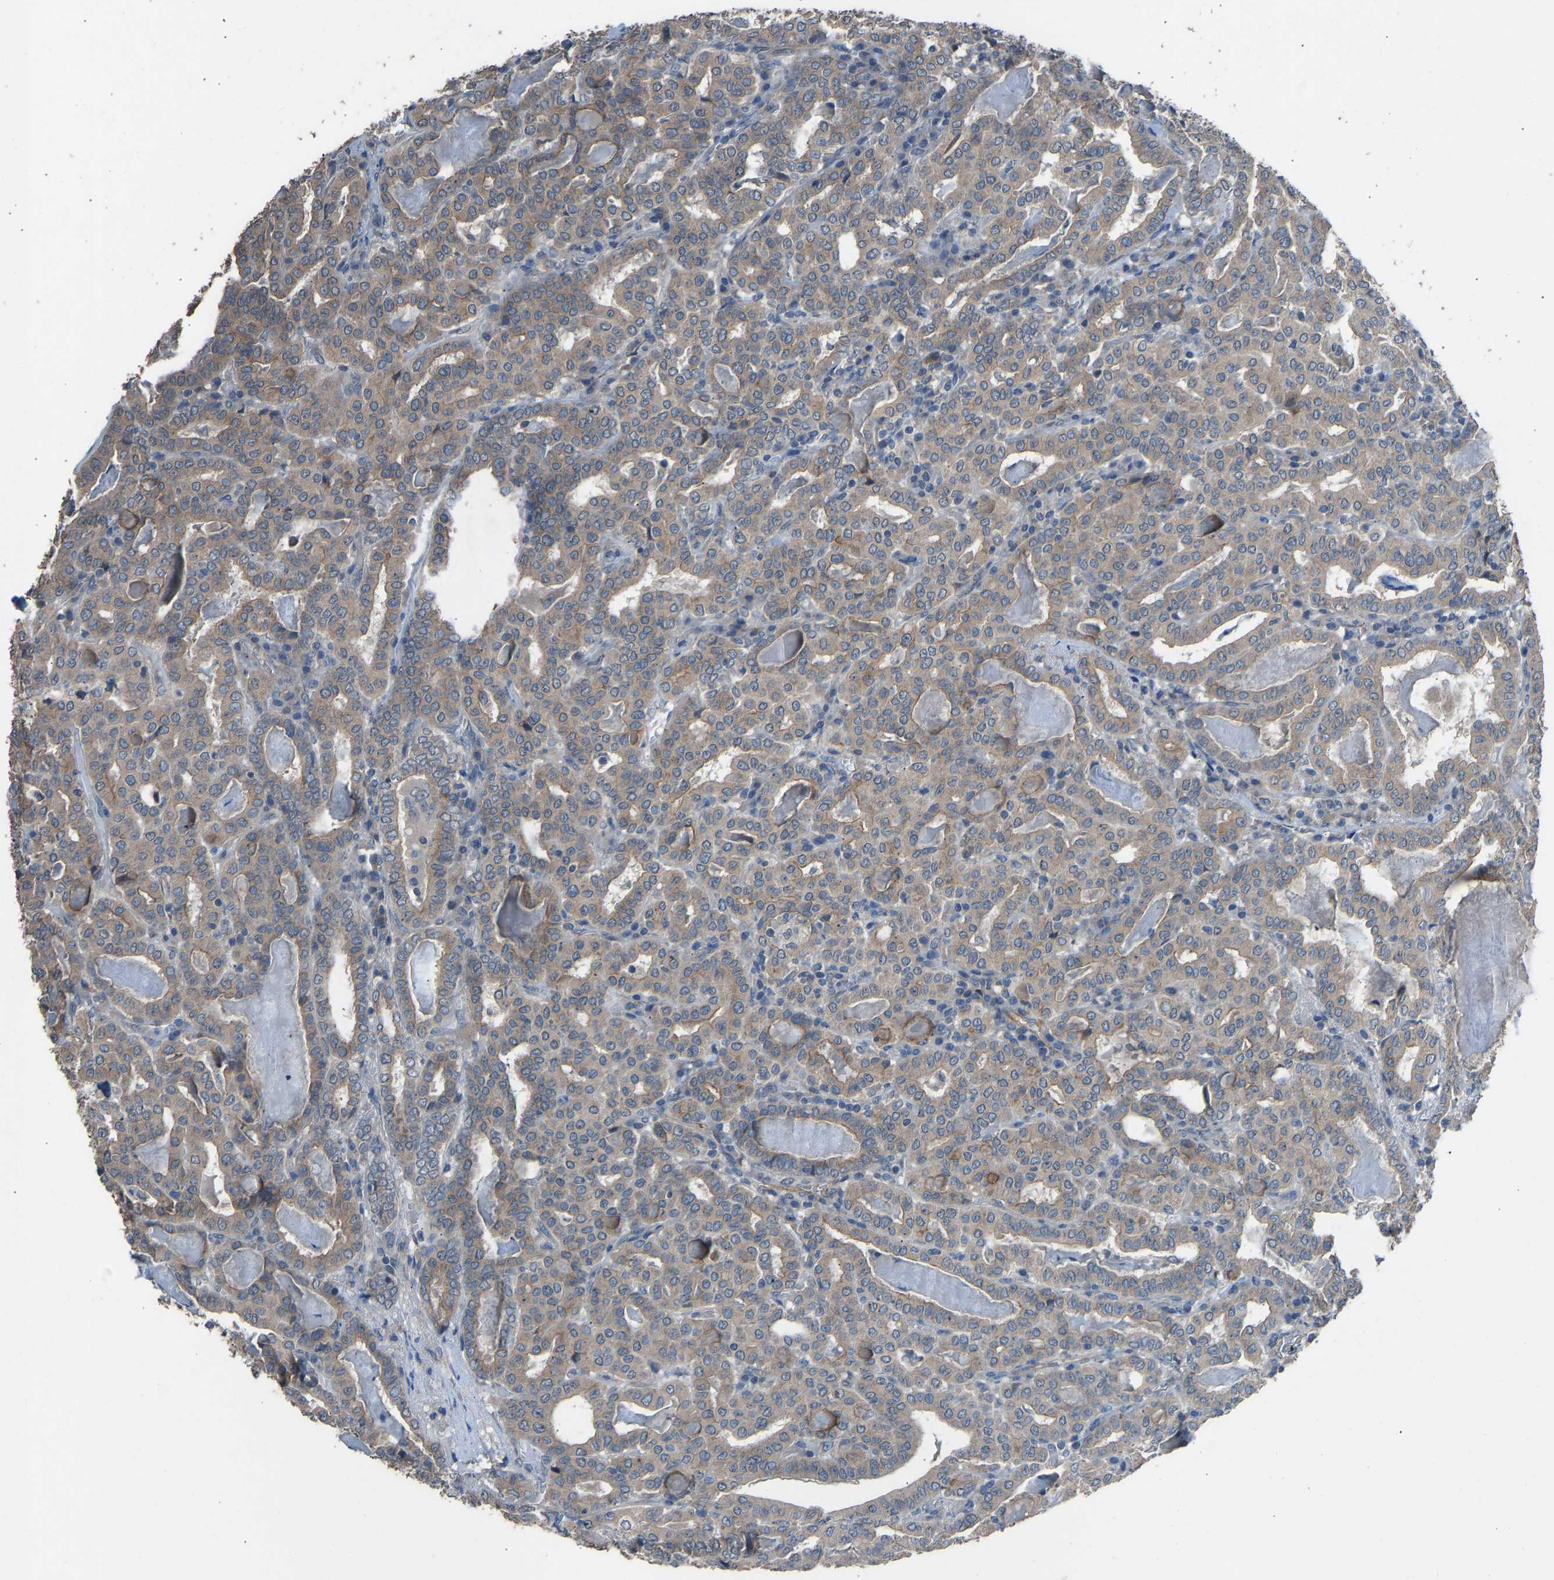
{"staining": {"intensity": "weak", "quantity": ">75%", "location": "cytoplasmic/membranous"}, "tissue": "thyroid cancer", "cell_type": "Tumor cells", "image_type": "cancer", "snomed": [{"axis": "morphology", "description": "Papillary adenocarcinoma, NOS"}, {"axis": "topography", "description": "Thyroid gland"}], "caption": "Tumor cells display weak cytoplasmic/membranous expression in about >75% of cells in thyroid cancer.", "gene": "SLC43A1", "patient": {"sex": "female", "age": 42}}